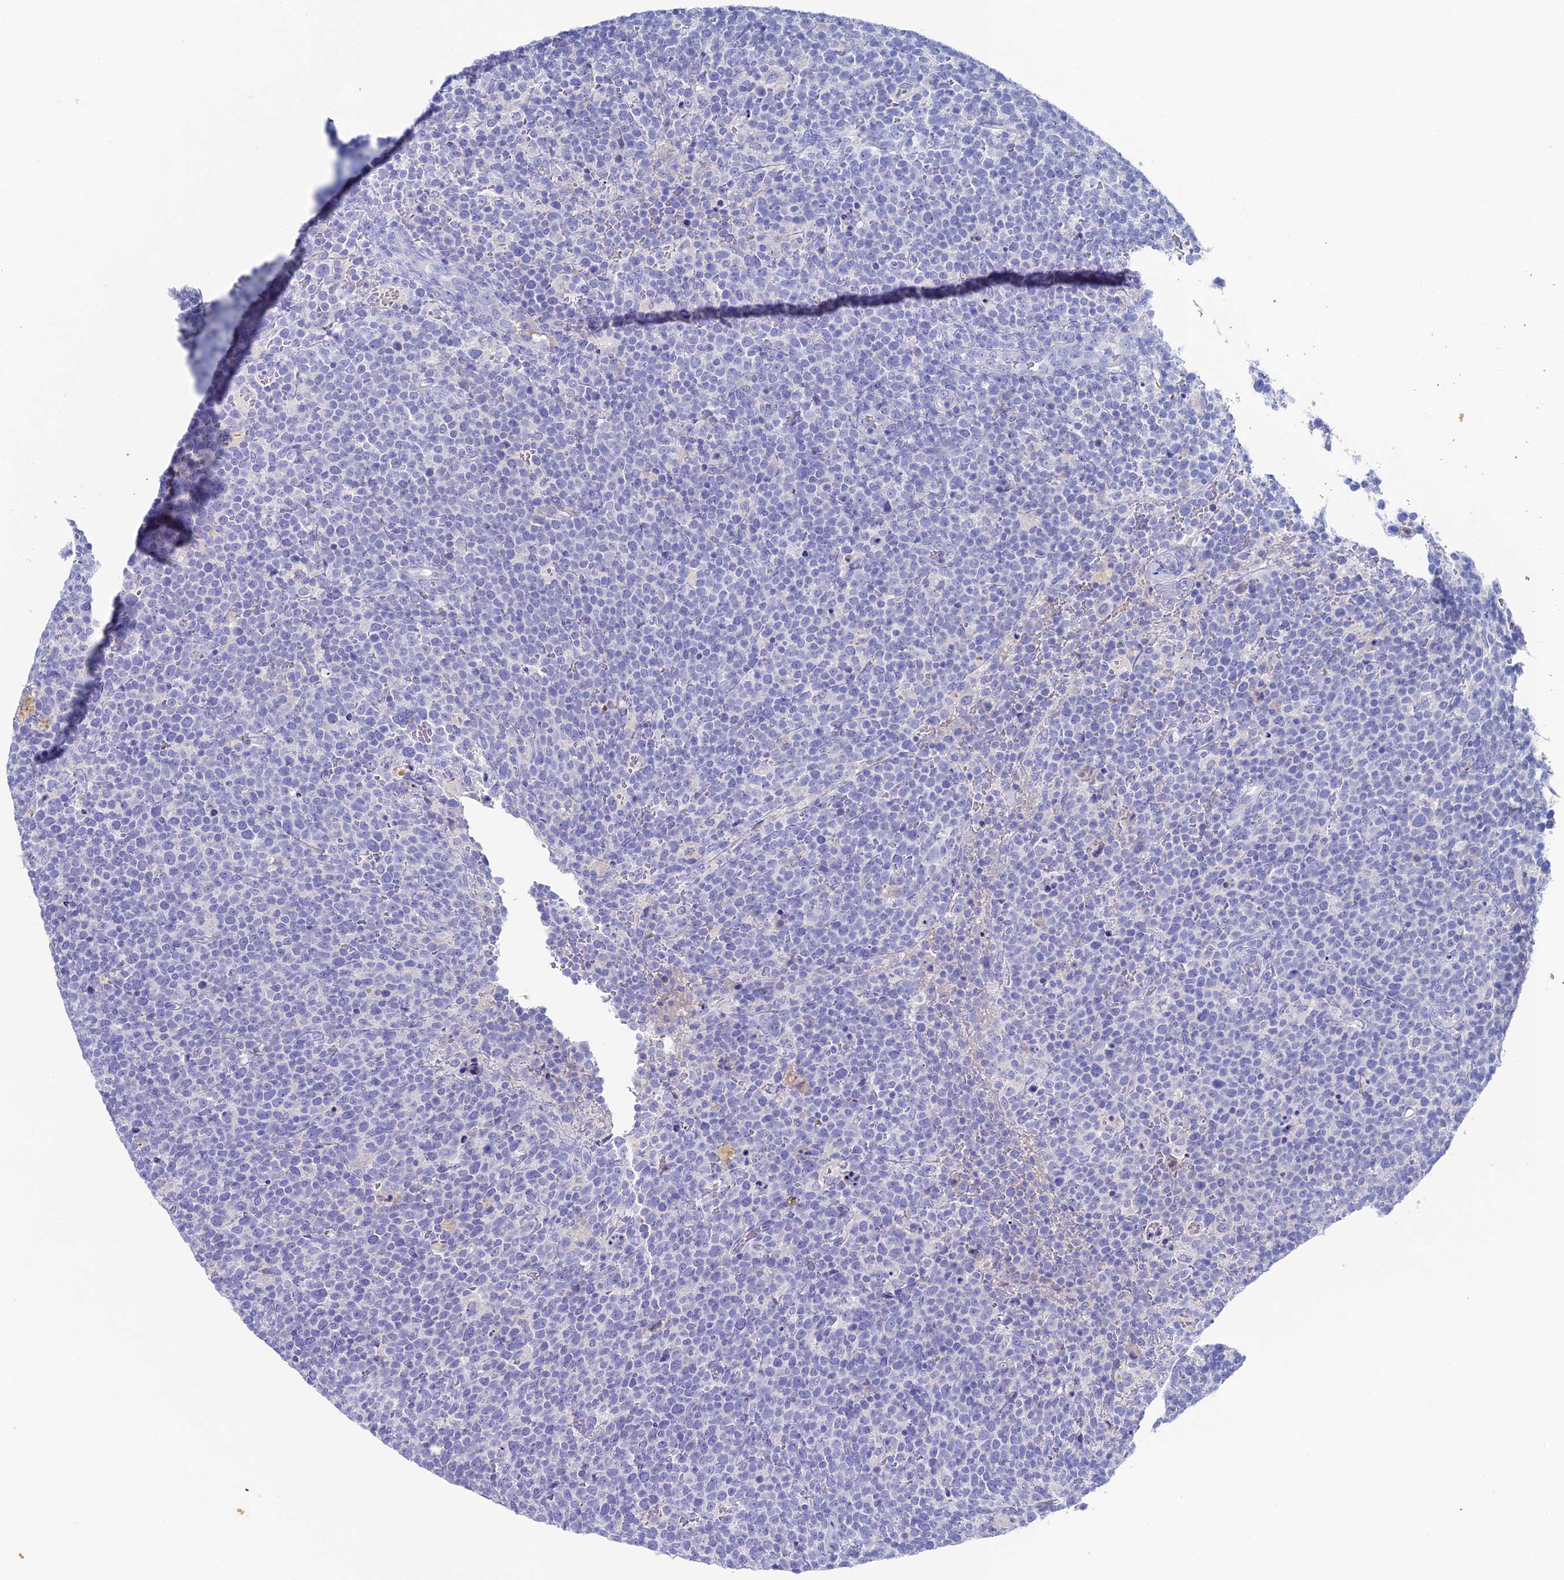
{"staining": {"intensity": "negative", "quantity": "none", "location": "none"}, "tissue": "lymphoma", "cell_type": "Tumor cells", "image_type": "cancer", "snomed": [{"axis": "morphology", "description": "Malignant lymphoma, non-Hodgkin's type, High grade"}, {"axis": "topography", "description": "Lymph node"}], "caption": "Immunohistochemistry (IHC) histopathology image of neoplastic tissue: human high-grade malignant lymphoma, non-Hodgkin's type stained with DAB reveals no significant protein positivity in tumor cells.", "gene": "UNC119", "patient": {"sex": "male", "age": 61}}